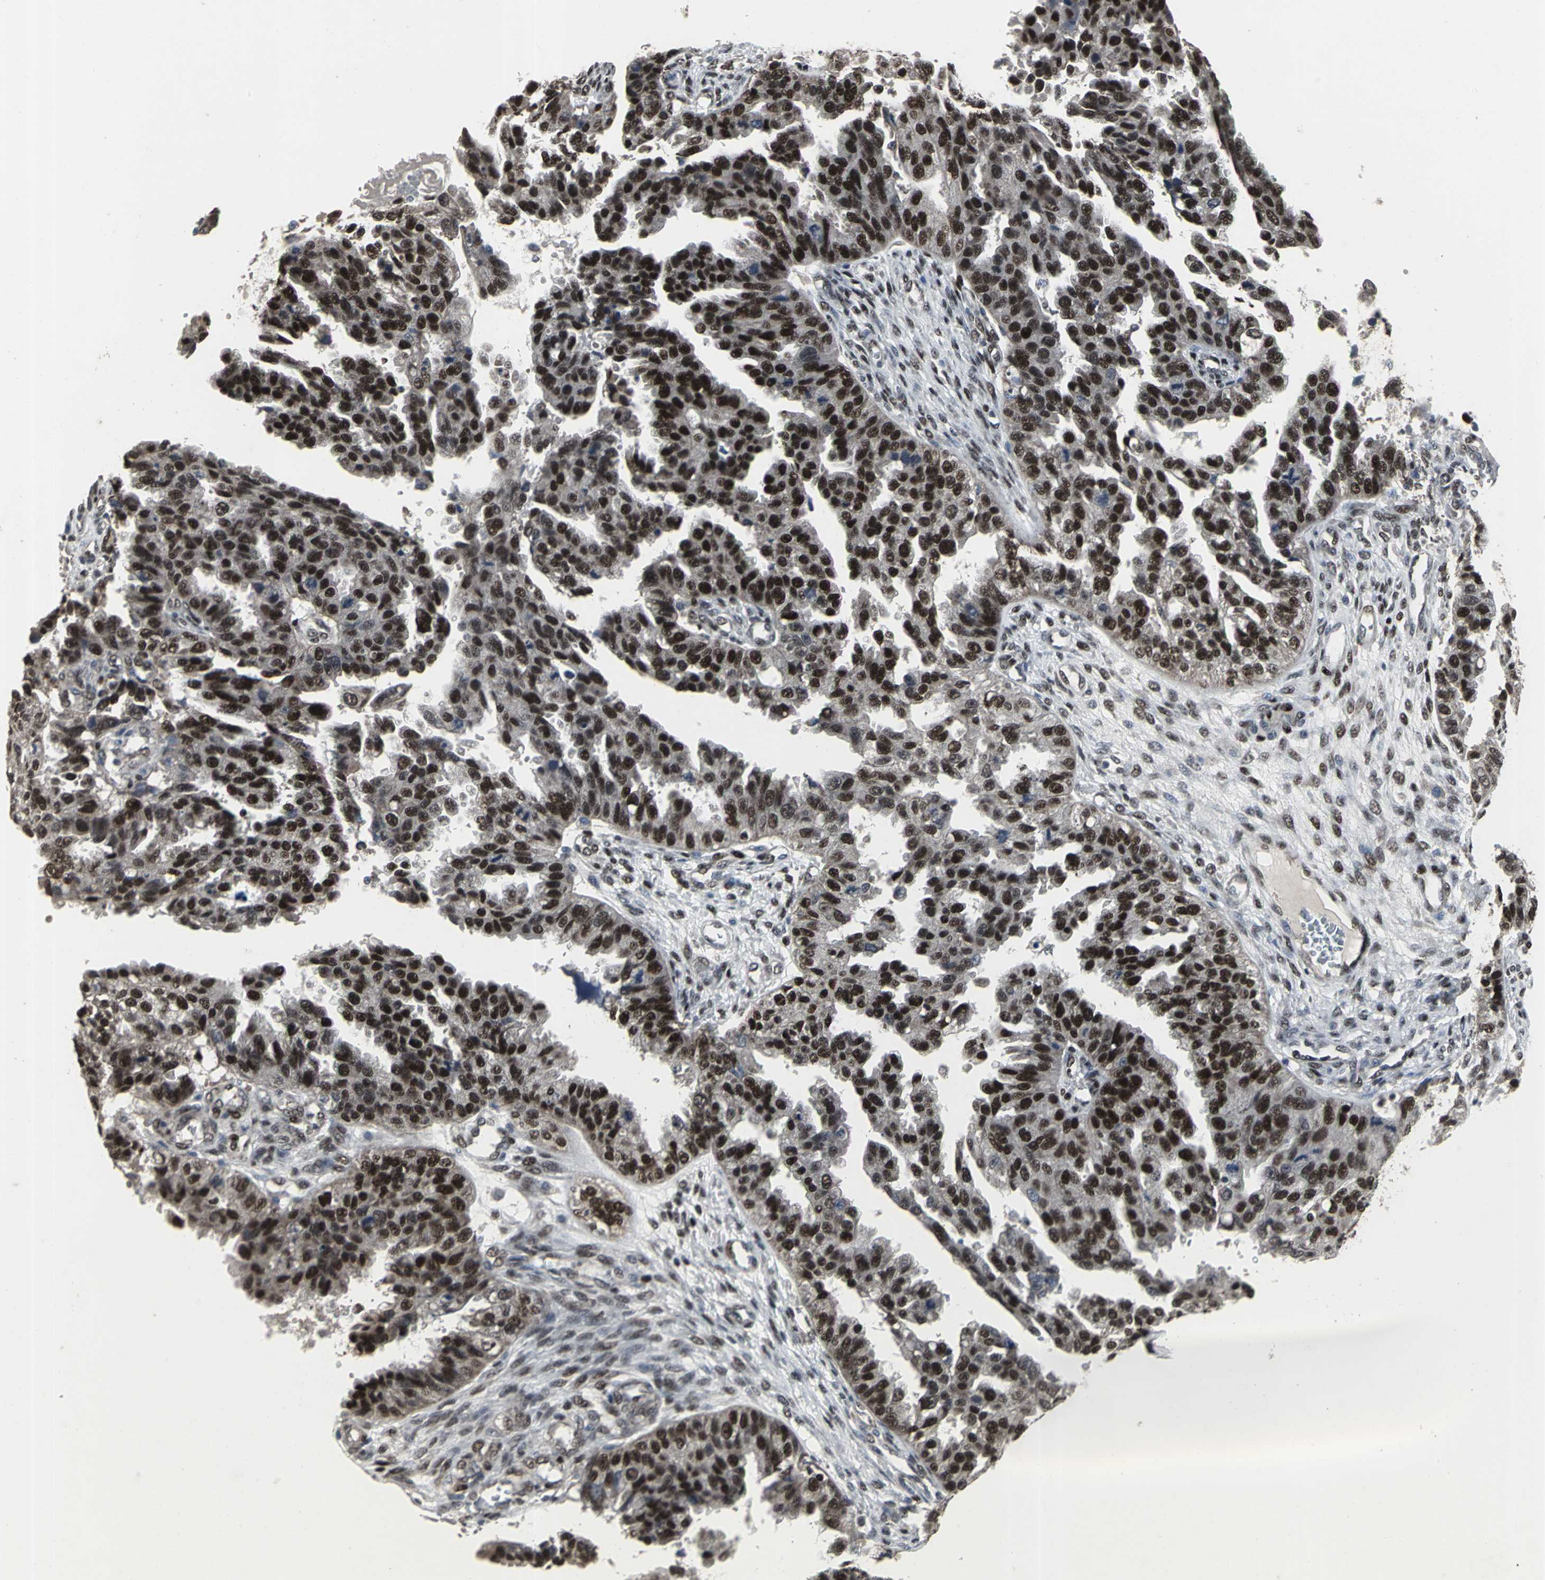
{"staining": {"intensity": "strong", "quantity": ">75%", "location": "nuclear"}, "tissue": "ovarian cancer", "cell_type": "Tumor cells", "image_type": "cancer", "snomed": [{"axis": "morphology", "description": "Carcinoma, NOS"}, {"axis": "topography", "description": "Soft tissue"}, {"axis": "topography", "description": "Ovary"}], "caption": "Protein analysis of carcinoma (ovarian) tissue exhibits strong nuclear expression in approximately >75% of tumor cells.", "gene": "SRF", "patient": {"sex": "female", "age": 54}}